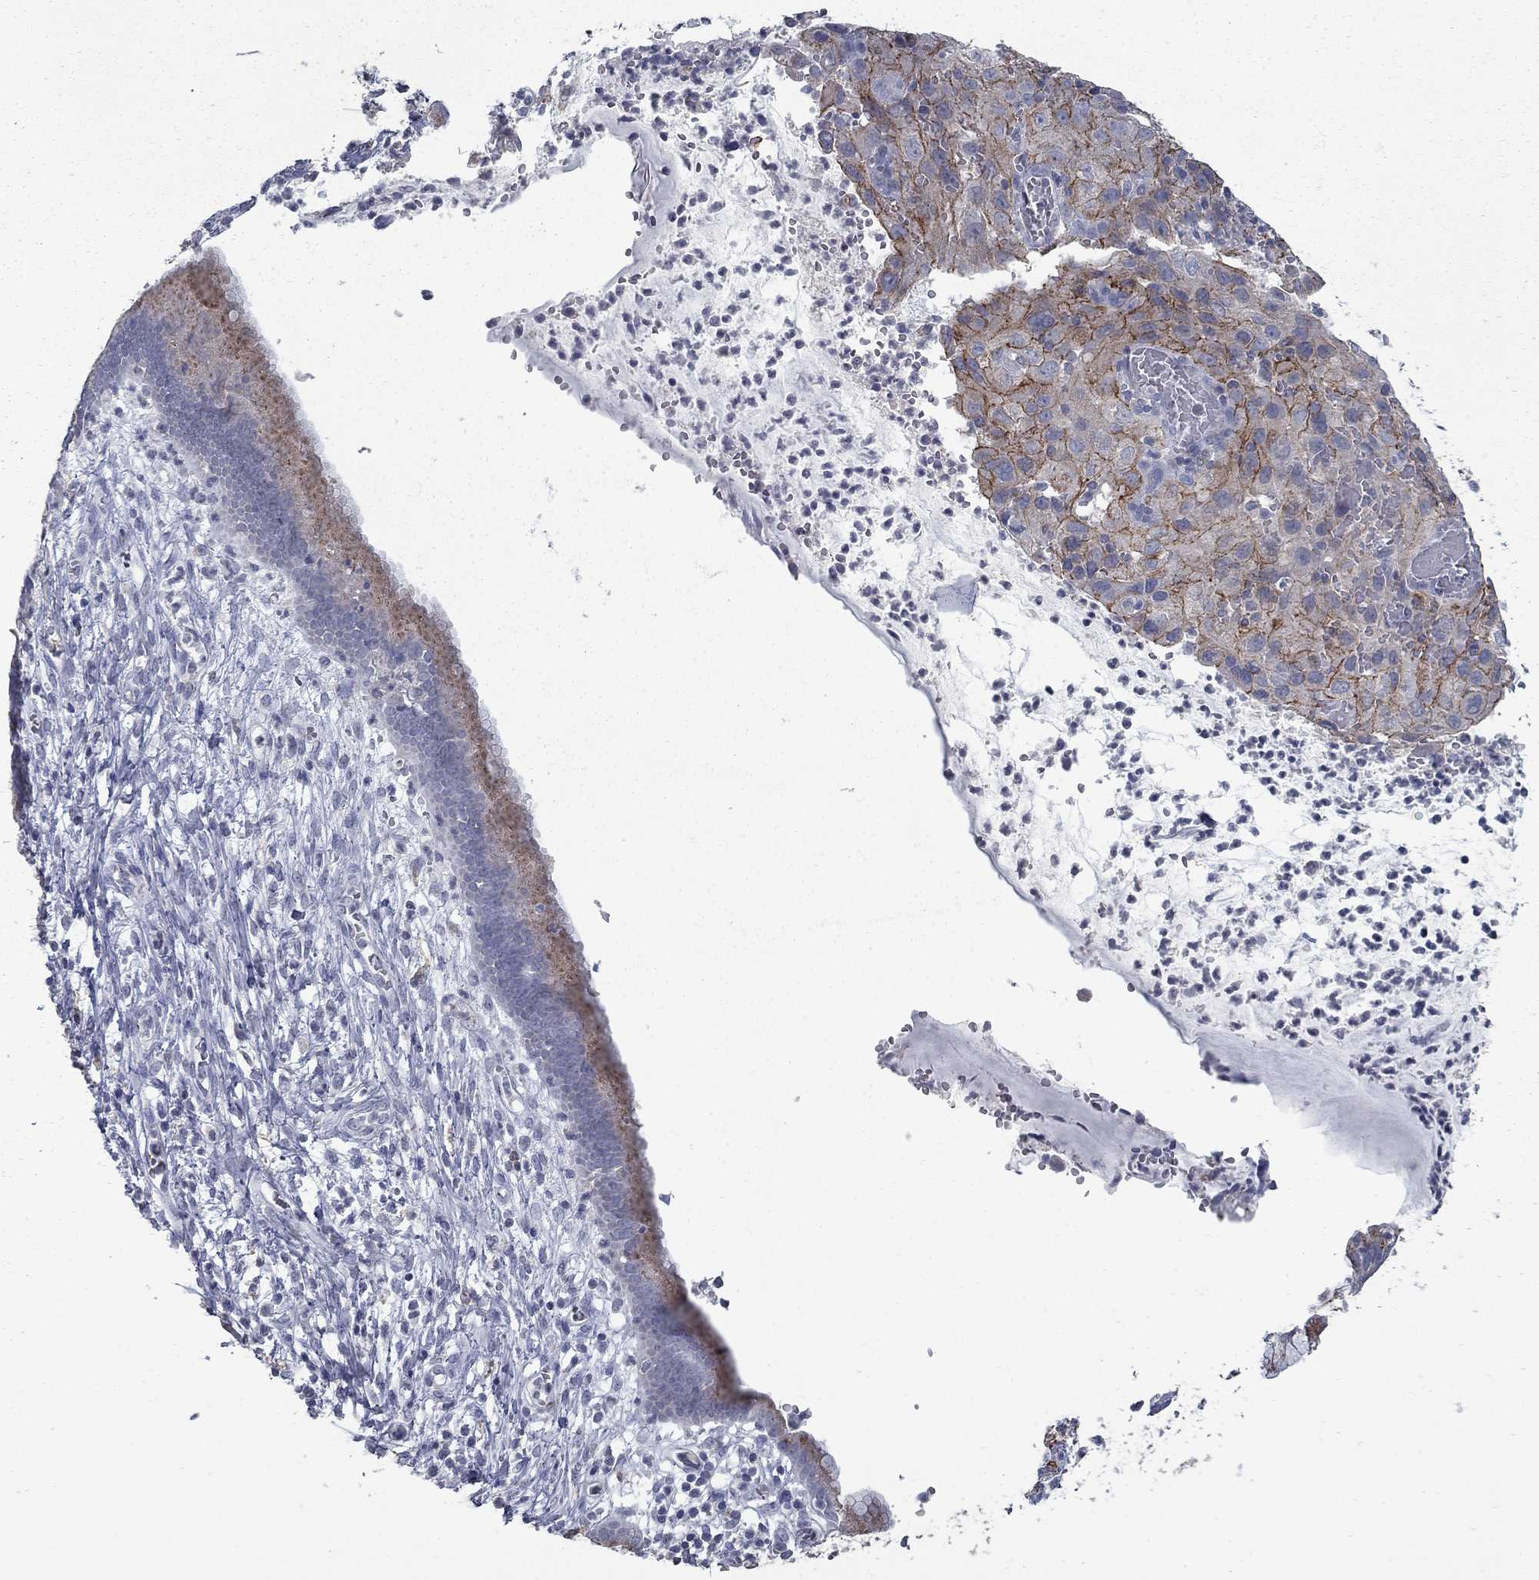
{"staining": {"intensity": "strong", "quantity": "<25%", "location": "cytoplasmic/membranous"}, "tissue": "cervical cancer", "cell_type": "Tumor cells", "image_type": "cancer", "snomed": [{"axis": "morphology", "description": "Squamous cell carcinoma, NOS"}, {"axis": "topography", "description": "Cervix"}], "caption": "Cervical cancer (squamous cell carcinoma) stained for a protein displays strong cytoplasmic/membranous positivity in tumor cells.", "gene": "KIAA0319L", "patient": {"sex": "female", "age": 32}}